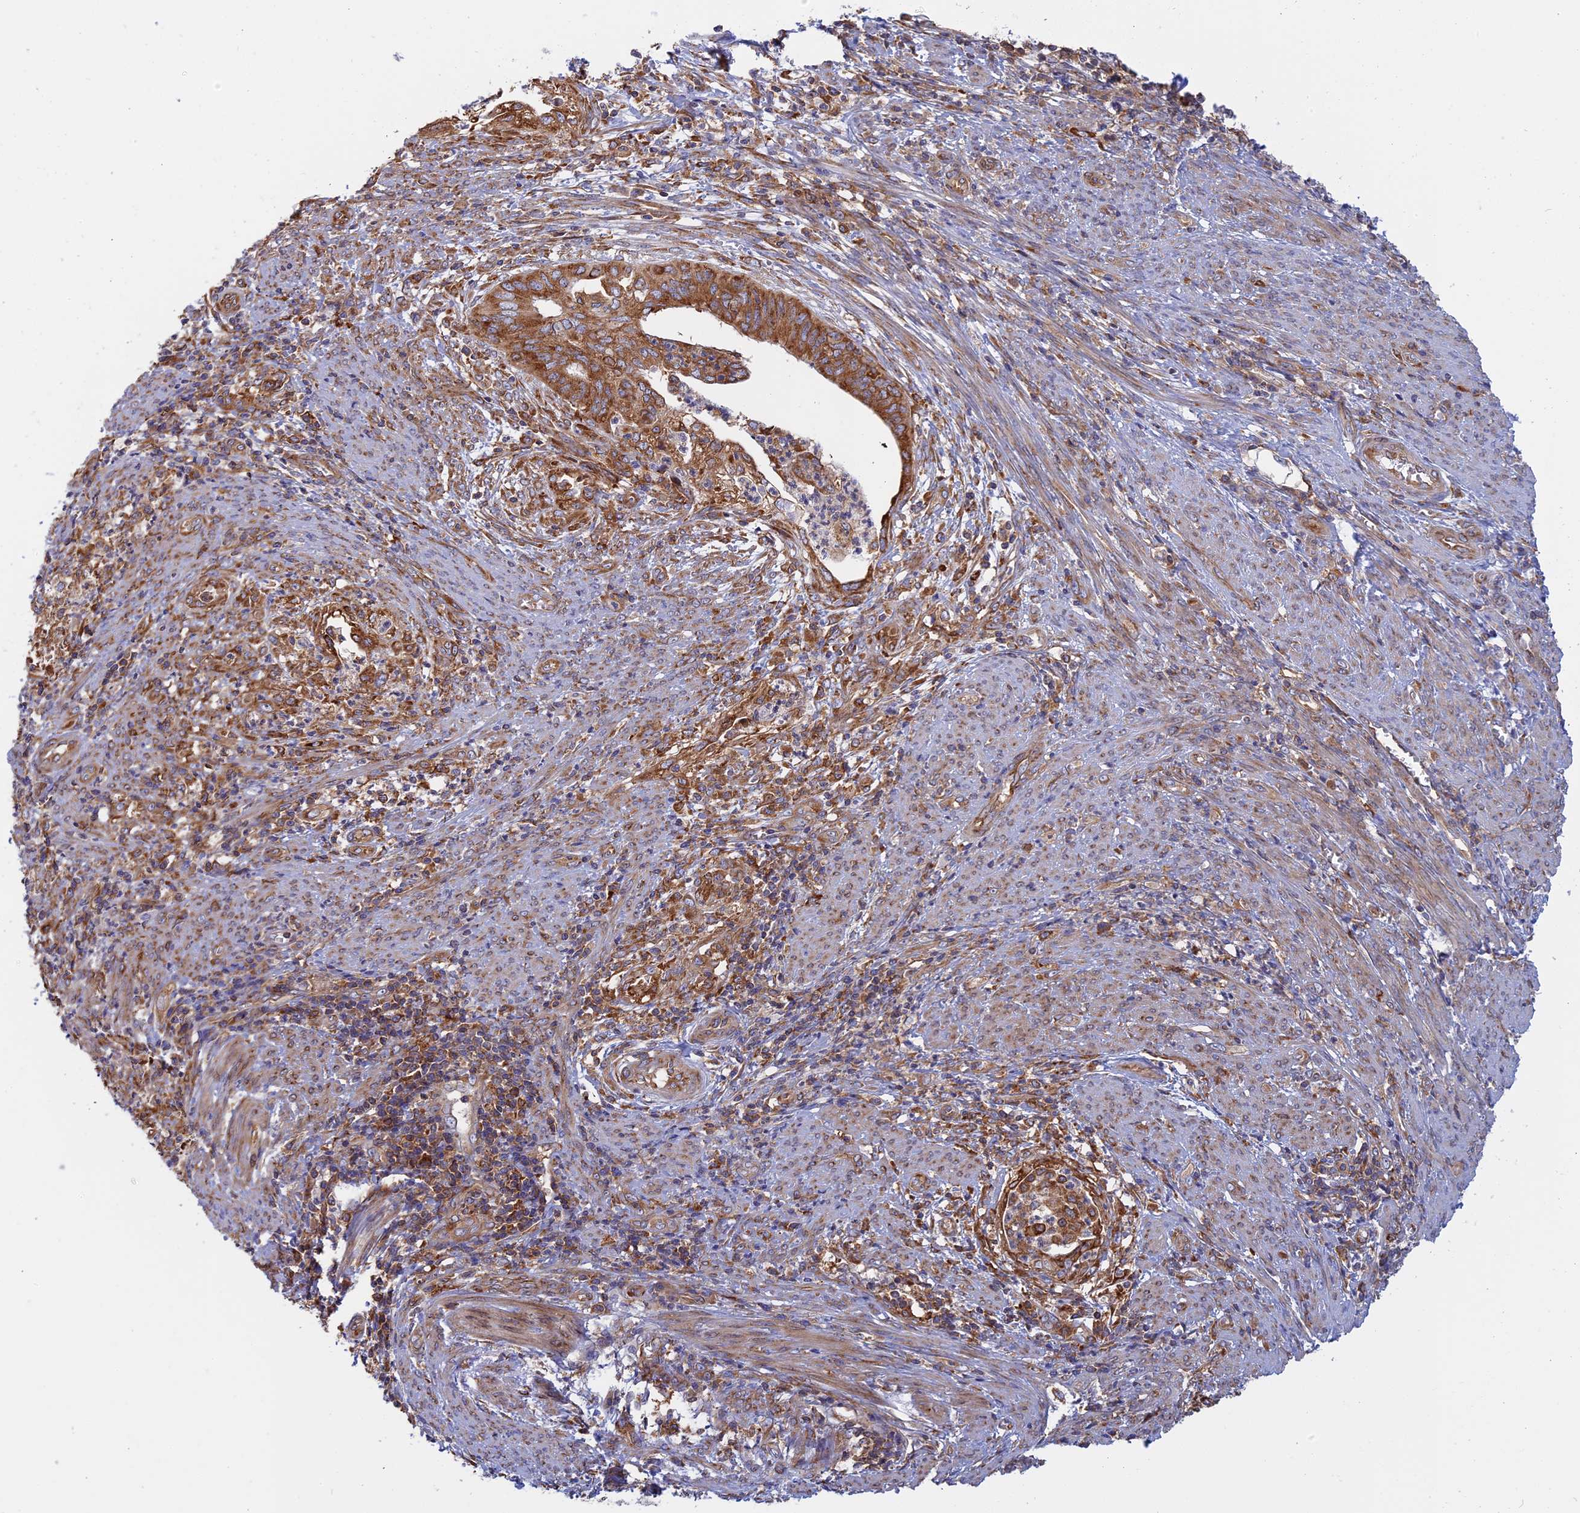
{"staining": {"intensity": "moderate", "quantity": ">75%", "location": "cytoplasmic/membranous"}, "tissue": "endometrial cancer", "cell_type": "Tumor cells", "image_type": "cancer", "snomed": [{"axis": "morphology", "description": "Adenocarcinoma, NOS"}, {"axis": "topography", "description": "Endometrium"}], "caption": "DAB immunohistochemical staining of adenocarcinoma (endometrial) demonstrates moderate cytoplasmic/membranous protein staining in approximately >75% of tumor cells. The staining is performed using DAB brown chromogen to label protein expression. The nuclei are counter-stained blue using hematoxylin.", "gene": "GMIP", "patient": {"sex": "female", "age": 68}}